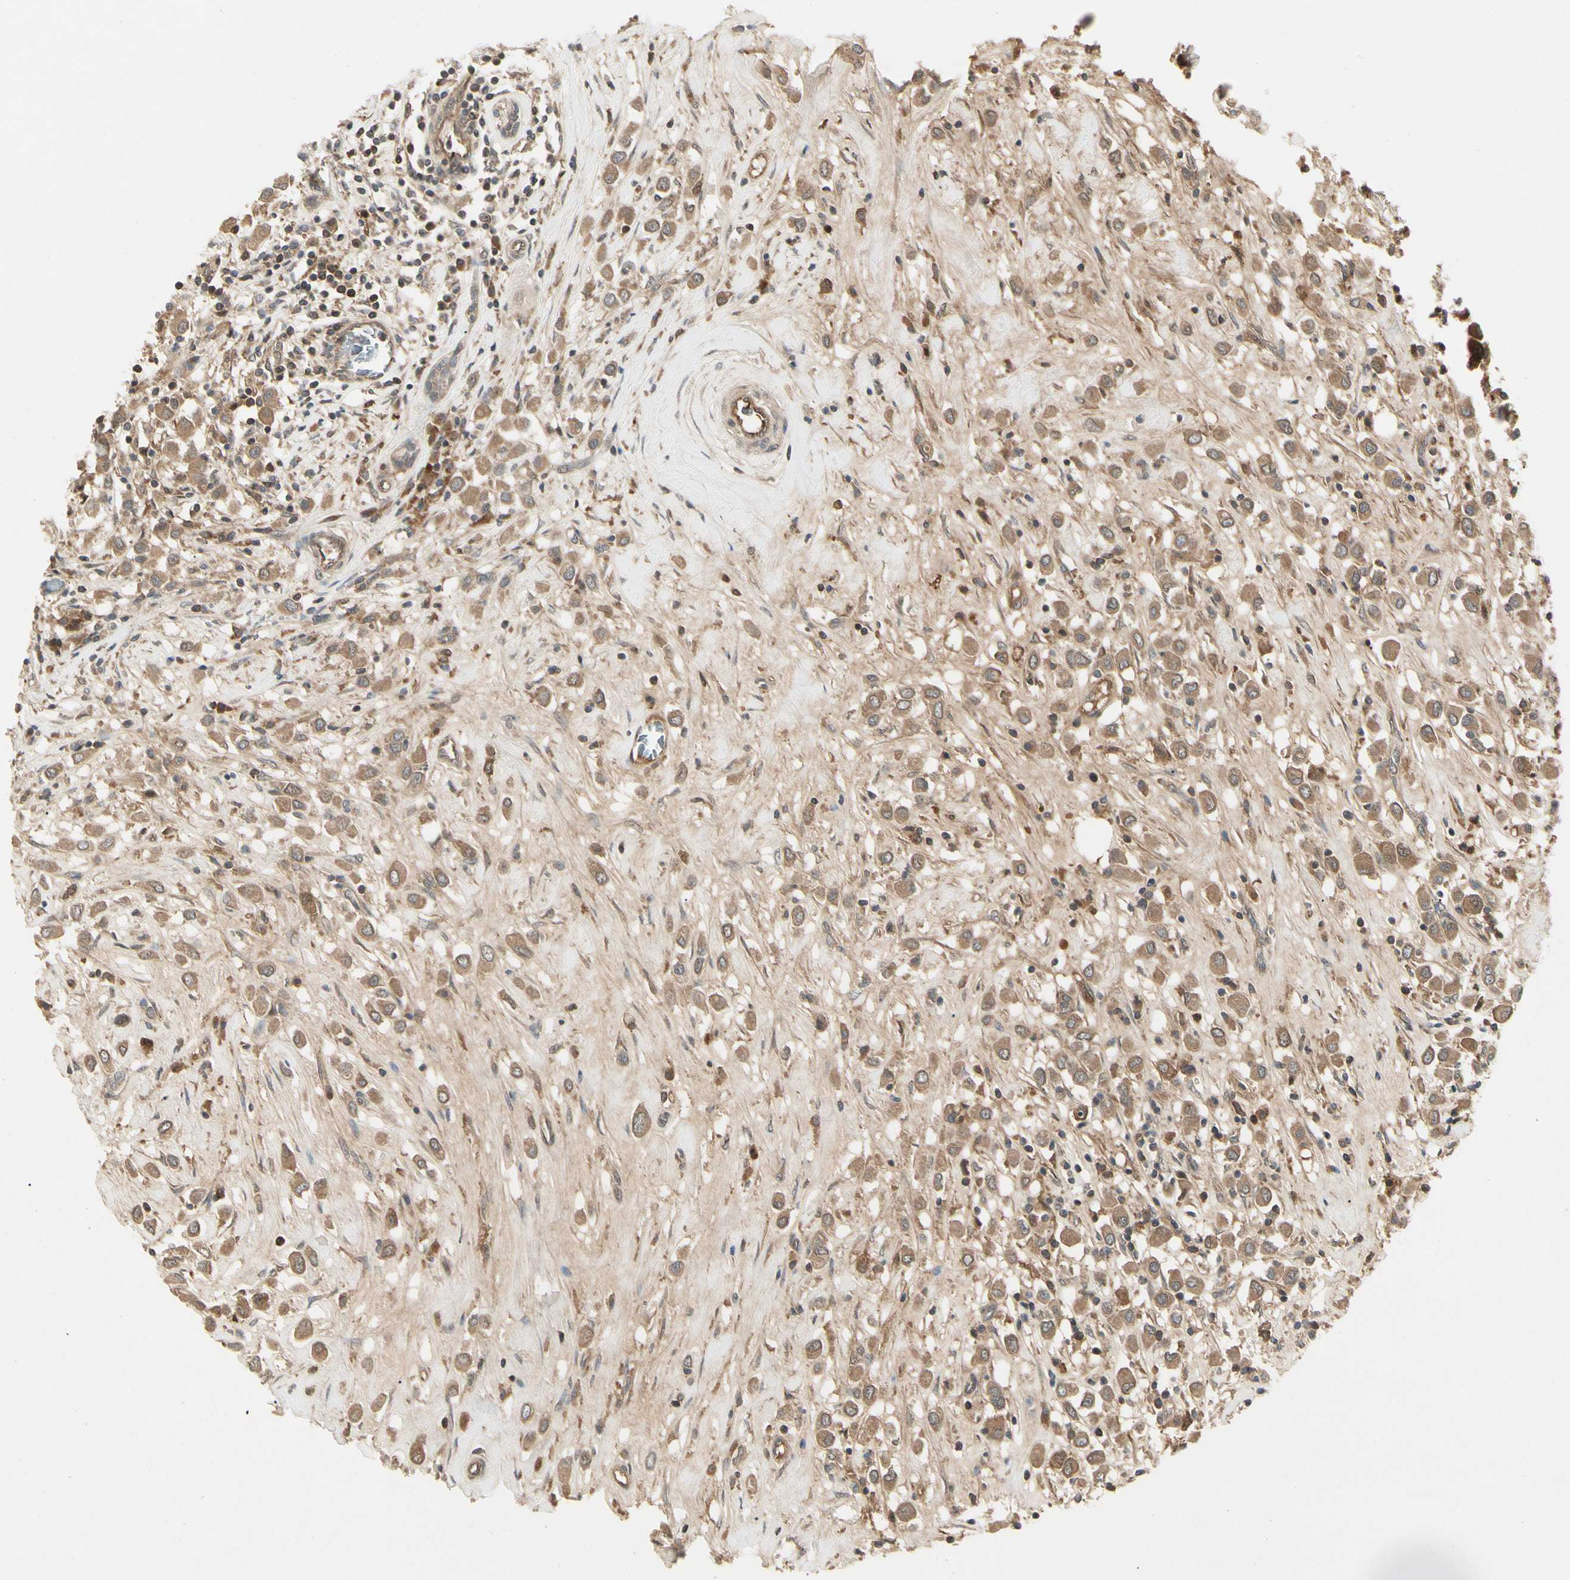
{"staining": {"intensity": "moderate", "quantity": ">75%", "location": "cytoplasmic/membranous"}, "tissue": "breast cancer", "cell_type": "Tumor cells", "image_type": "cancer", "snomed": [{"axis": "morphology", "description": "Duct carcinoma"}, {"axis": "topography", "description": "Breast"}], "caption": "This is a histology image of IHC staining of breast invasive ductal carcinoma, which shows moderate staining in the cytoplasmic/membranous of tumor cells.", "gene": "RNF14", "patient": {"sex": "female", "age": 61}}